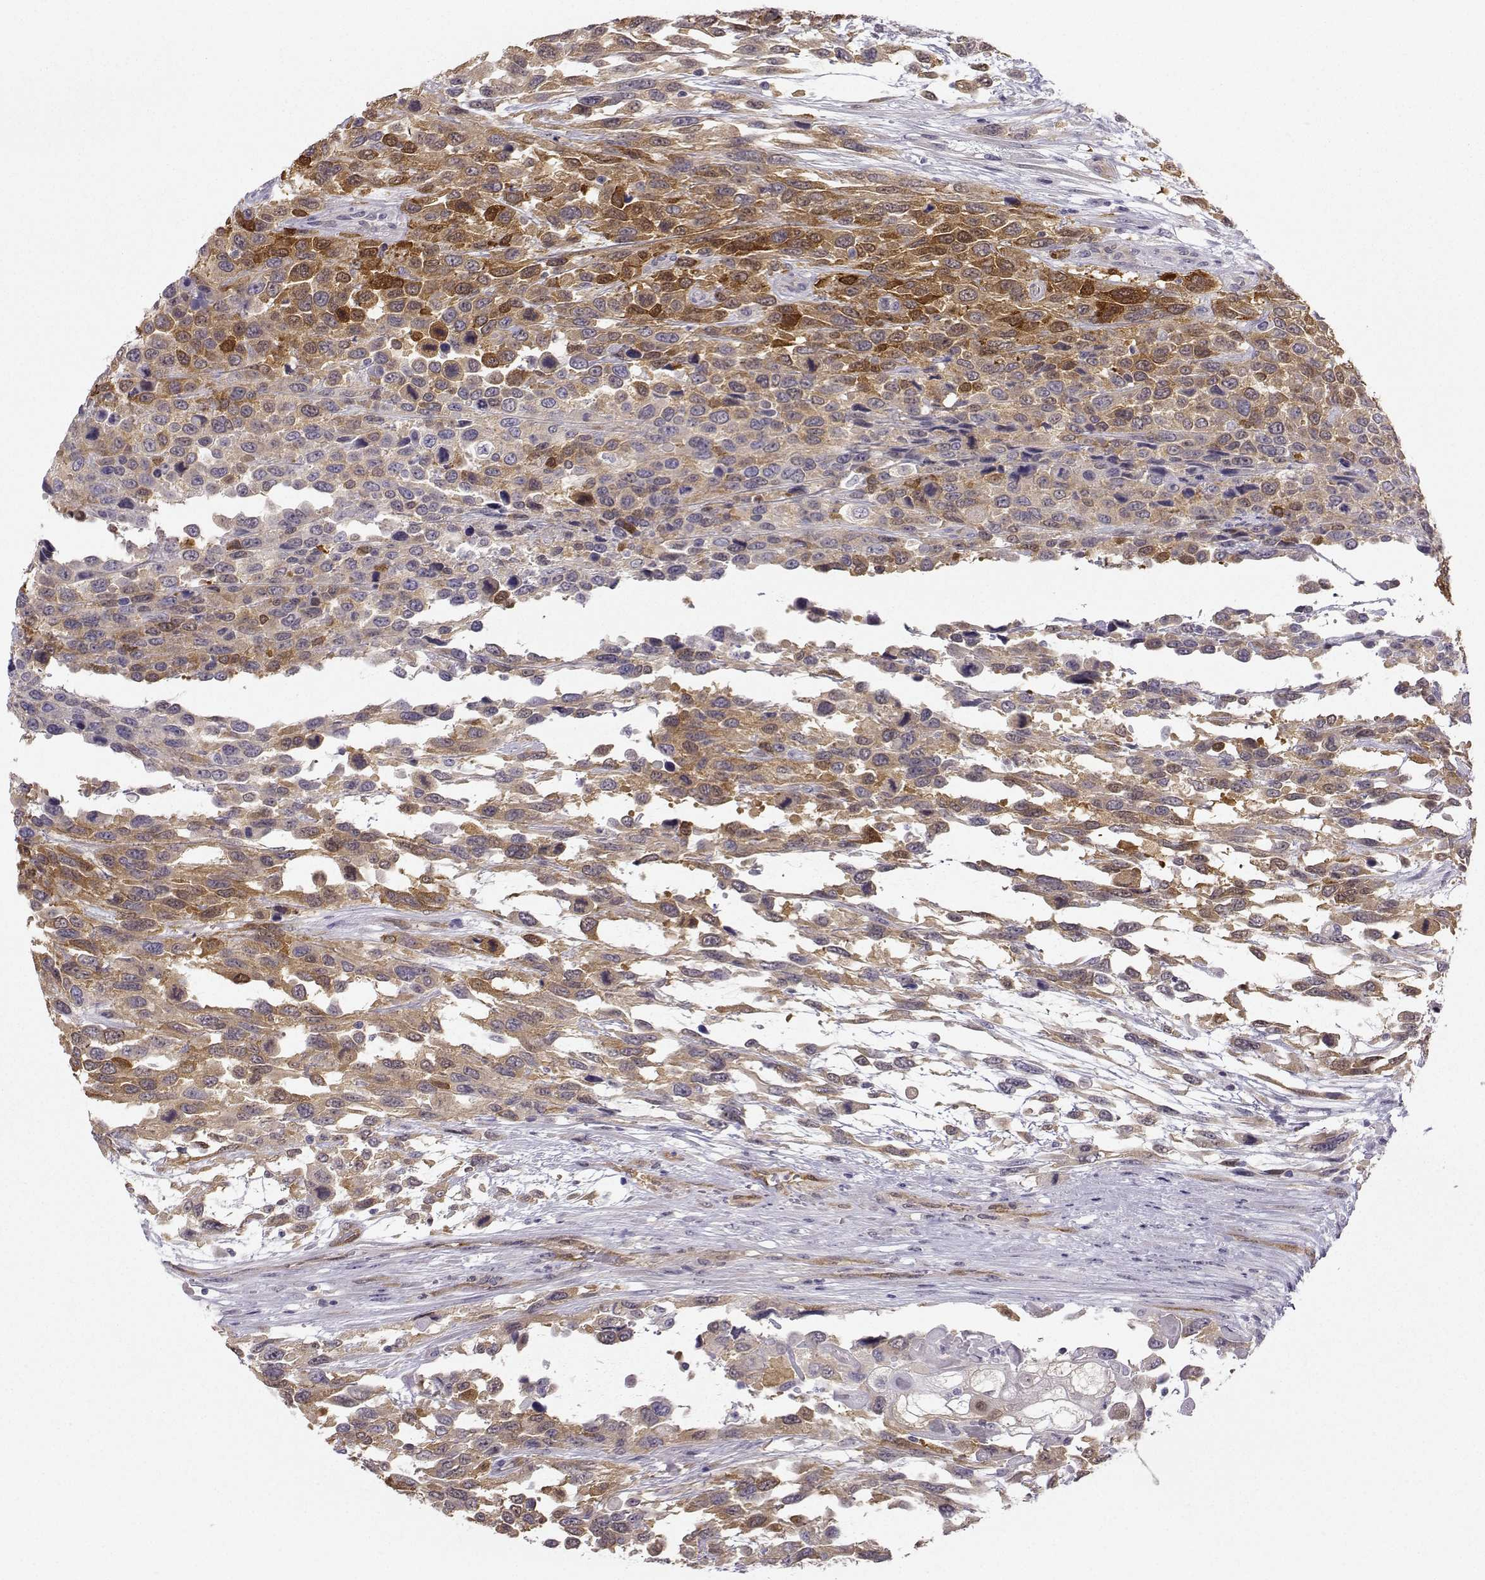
{"staining": {"intensity": "strong", "quantity": "<25%", "location": "cytoplasmic/membranous"}, "tissue": "urothelial cancer", "cell_type": "Tumor cells", "image_type": "cancer", "snomed": [{"axis": "morphology", "description": "Urothelial carcinoma, High grade"}, {"axis": "topography", "description": "Urinary bladder"}], "caption": "A brown stain labels strong cytoplasmic/membranous positivity of a protein in high-grade urothelial carcinoma tumor cells. Using DAB (3,3'-diaminobenzidine) (brown) and hematoxylin (blue) stains, captured at high magnification using brightfield microscopy.", "gene": "NQO1", "patient": {"sex": "female", "age": 70}}